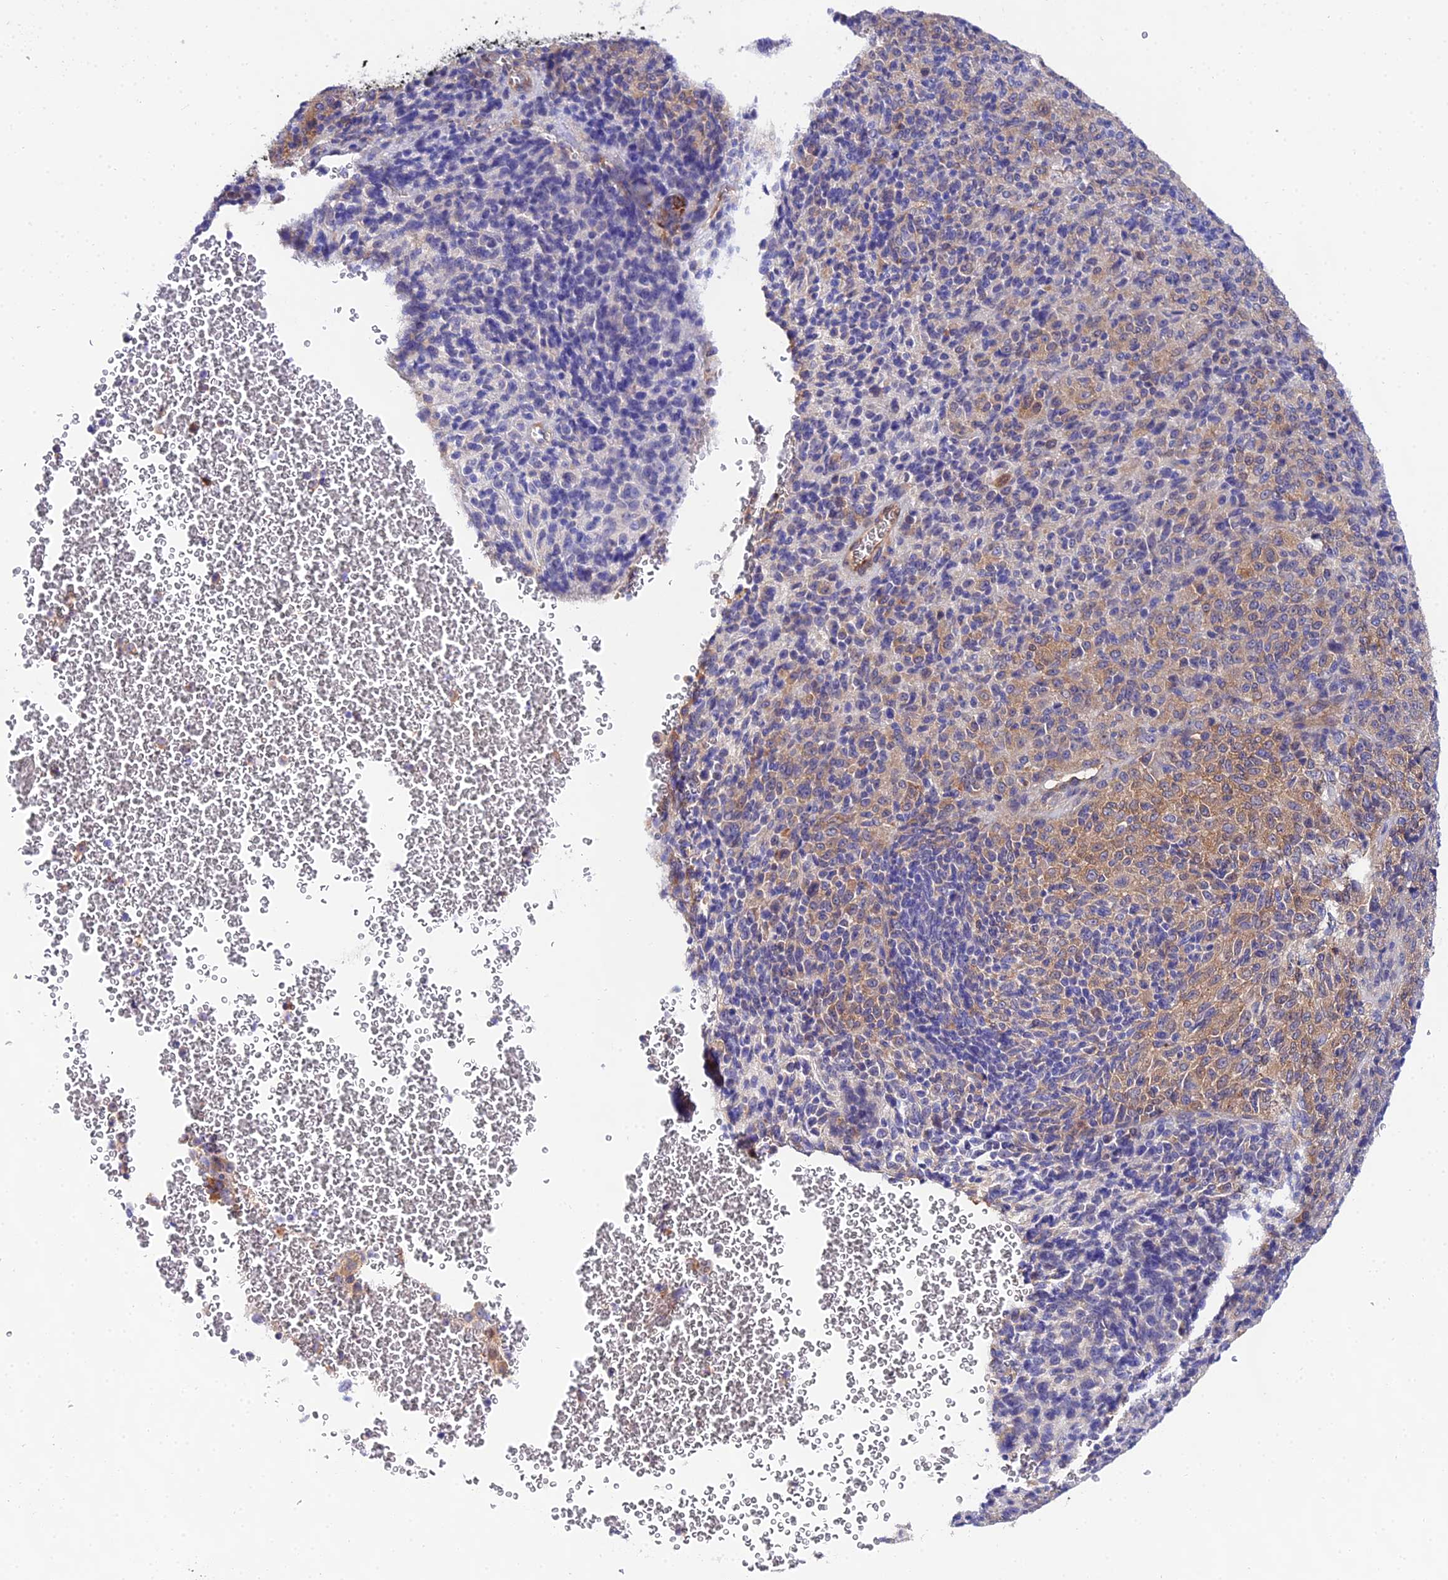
{"staining": {"intensity": "moderate", "quantity": "<25%", "location": "cytoplasmic/membranous"}, "tissue": "melanoma", "cell_type": "Tumor cells", "image_type": "cancer", "snomed": [{"axis": "morphology", "description": "Malignant melanoma, Metastatic site"}, {"axis": "topography", "description": "Brain"}], "caption": "Melanoma was stained to show a protein in brown. There is low levels of moderate cytoplasmic/membranous positivity in about <25% of tumor cells.", "gene": "PPP2R2C", "patient": {"sex": "female", "age": 56}}